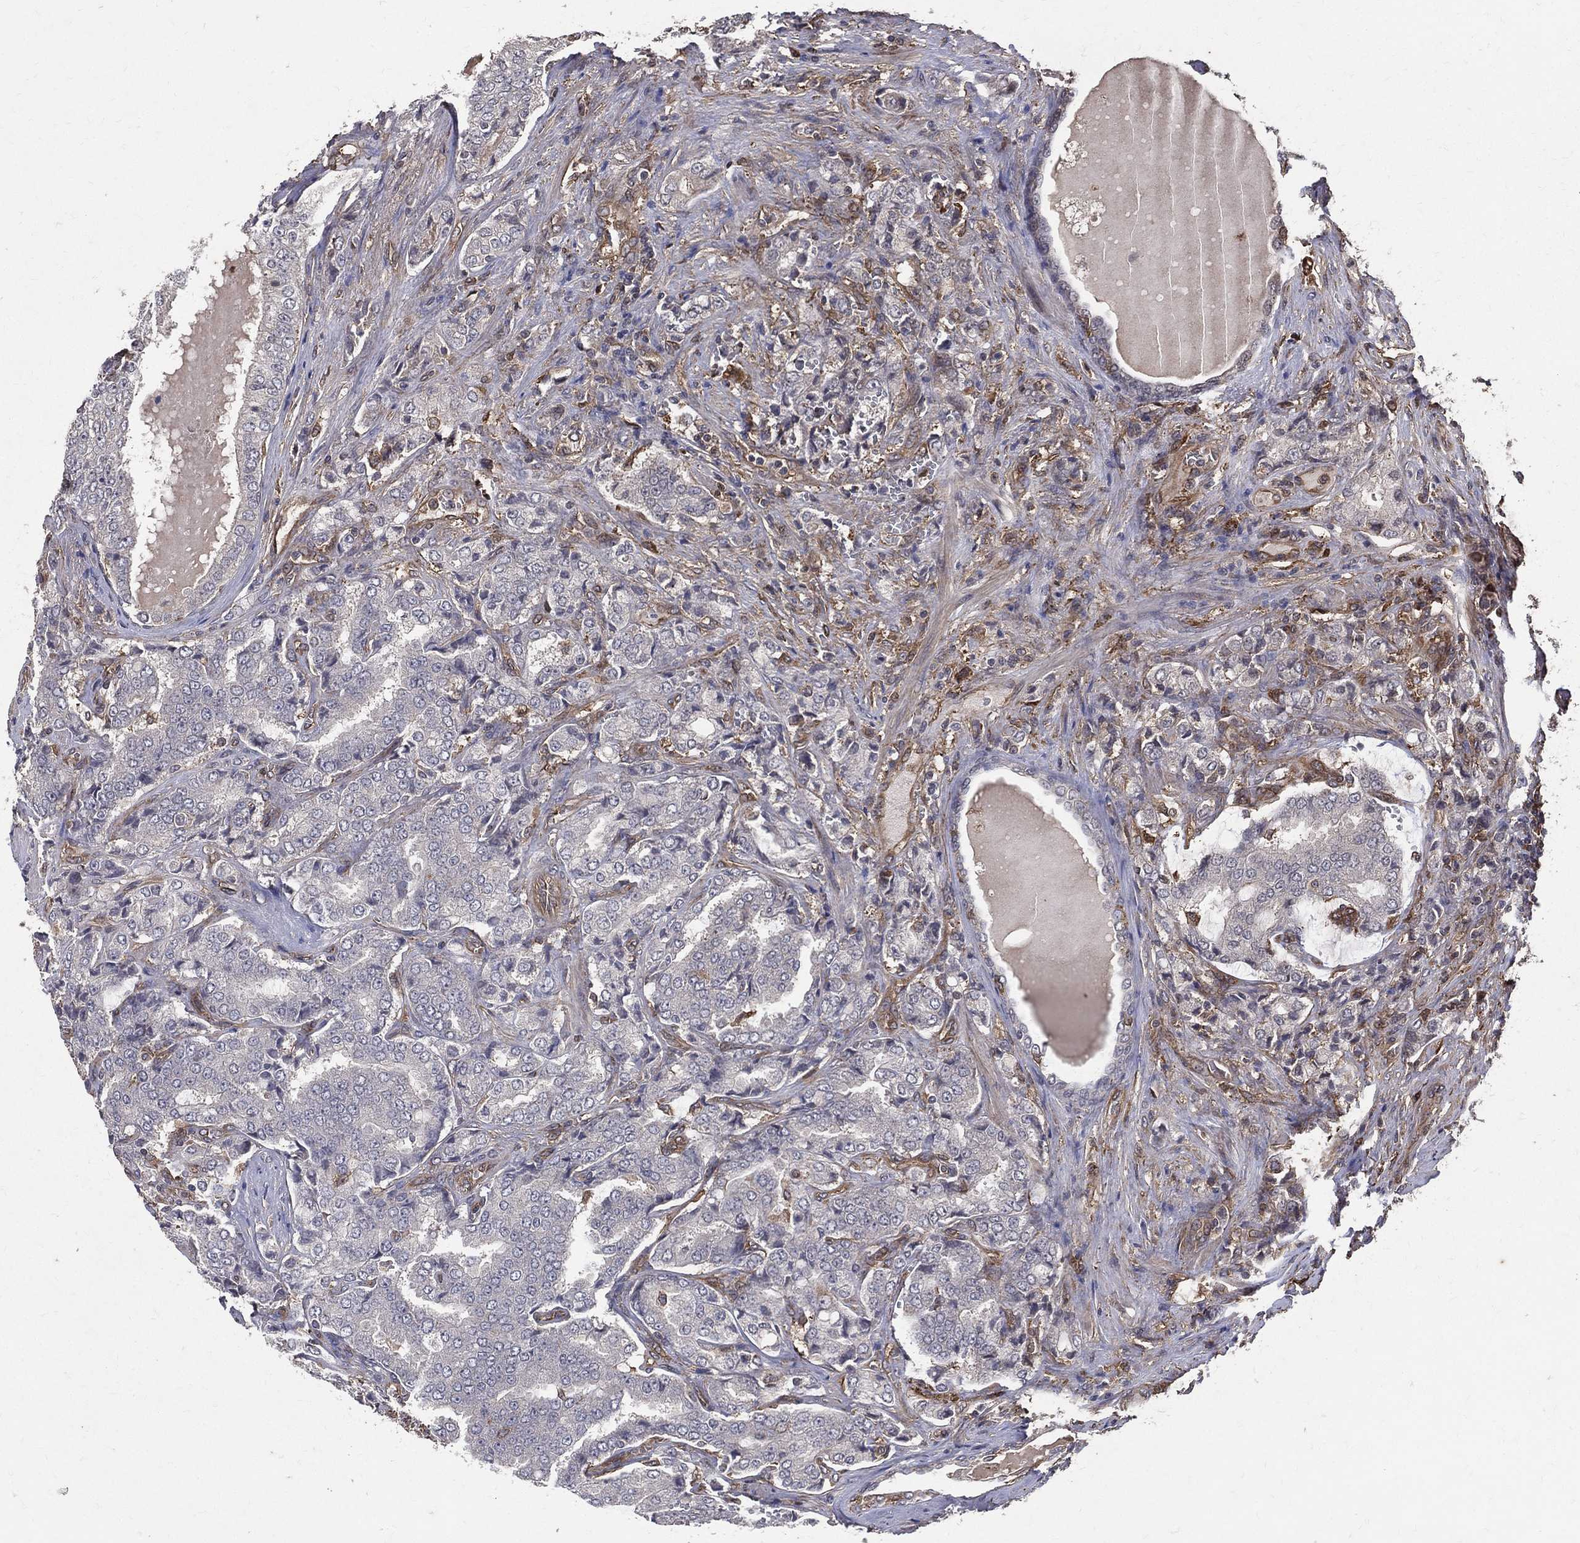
{"staining": {"intensity": "negative", "quantity": "none", "location": "none"}, "tissue": "prostate cancer", "cell_type": "Tumor cells", "image_type": "cancer", "snomed": [{"axis": "morphology", "description": "Adenocarcinoma, NOS"}, {"axis": "topography", "description": "Prostate"}], "caption": "The photomicrograph demonstrates no significant positivity in tumor cells of prostate cancer. (Stains: DAB immunohistochemistry with hematoxylin counter stain, Microscopy: brightfield microscopy at high magnification).", "gene": "DPYSL2", "patient": {"sex": "male", "age": 65}}